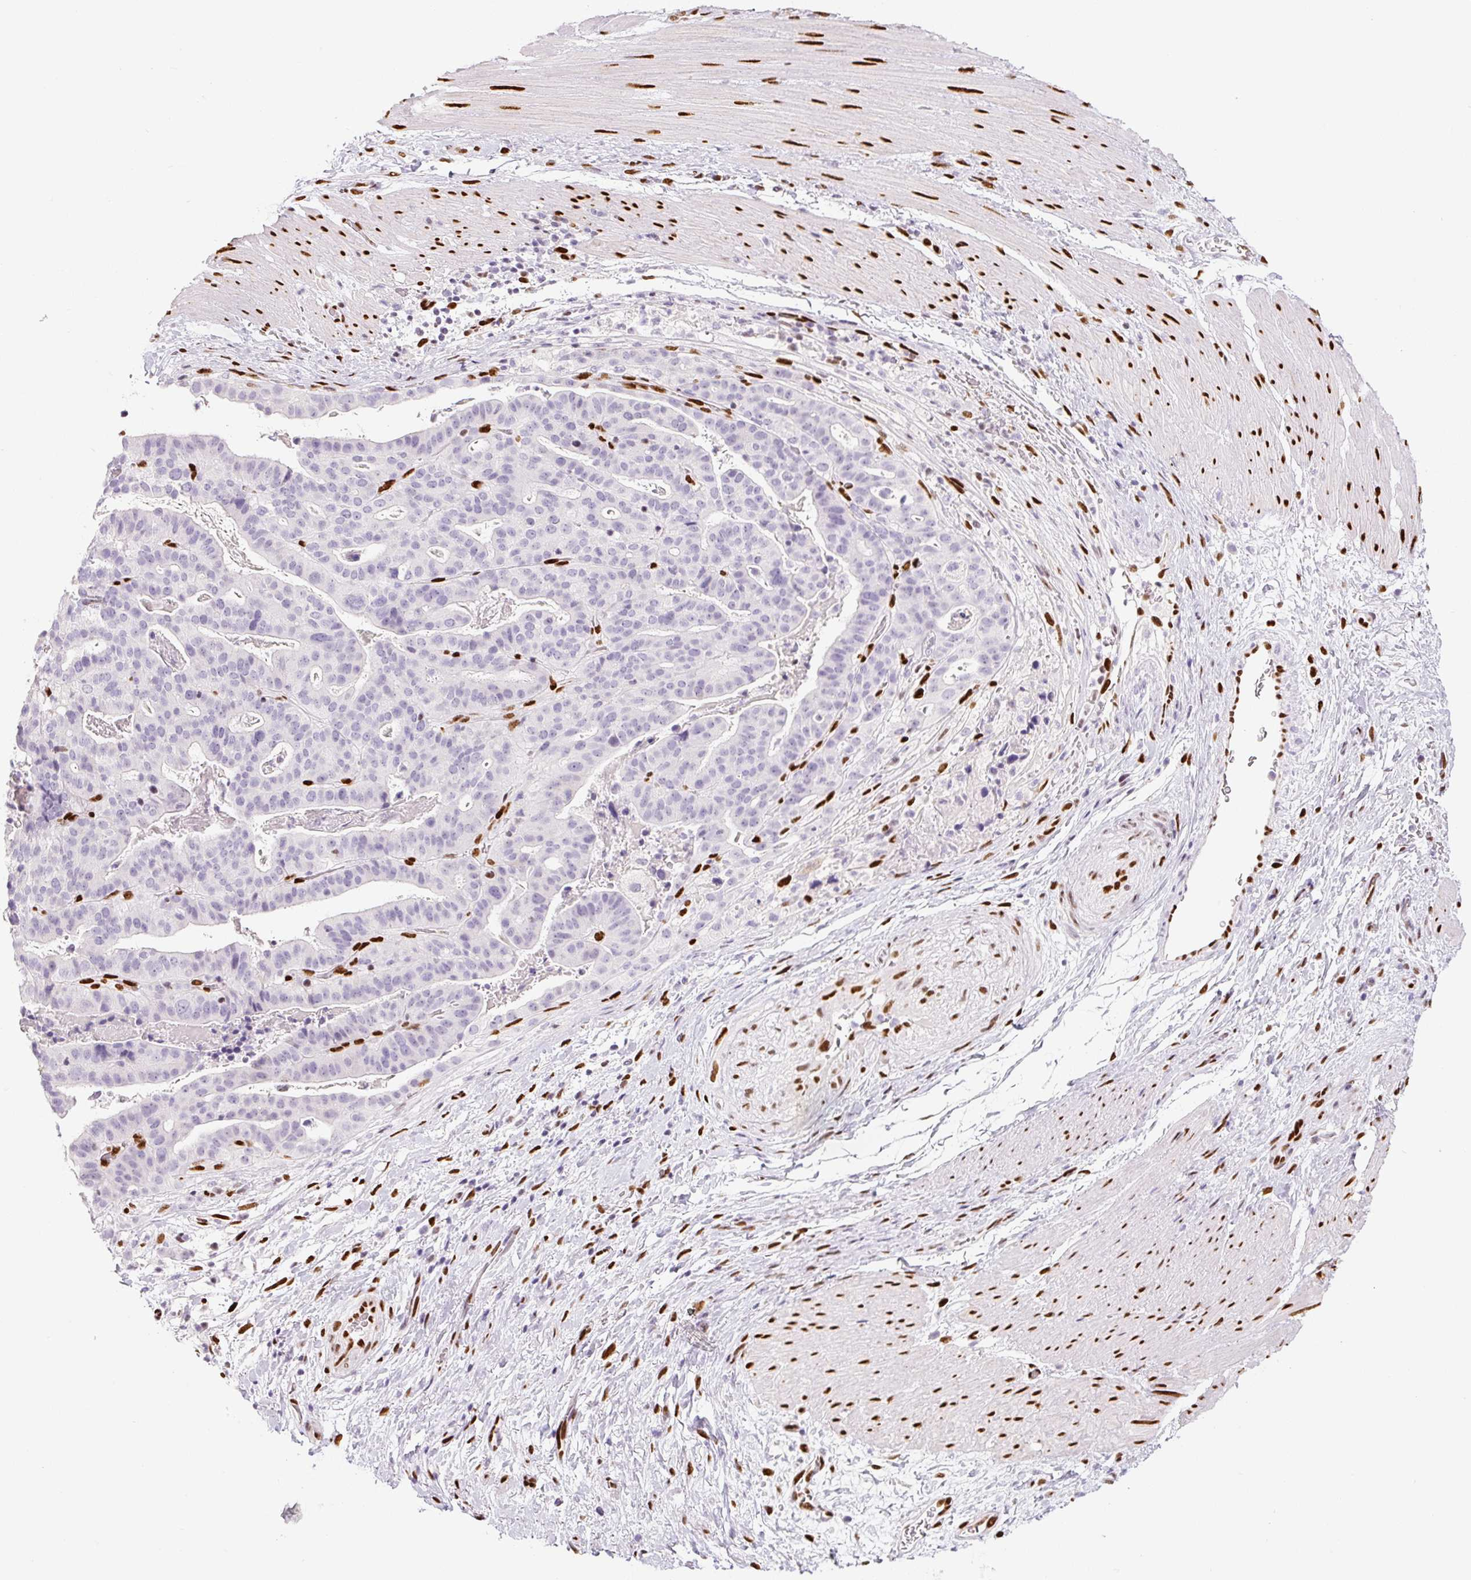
{"staining": {"intensity": "negative", "quantity": "none", "location": "none"}, "tissue": "stomach cancer", "cell_type": "Tumor cells", "image_type": "cancer", "snomed": [{"axis": "morphology", "description": "Adenocarcinoma, NOS"}, {"axis": "topography", "description": "Stomach"}], "caption": "Stomach cancer (adenocarcinoma) was stained to show a protein in brown. There is no significant positivity in tumor cells.", "gene": "ZEB1", "patient": {"sex": "male", "age": 48}}